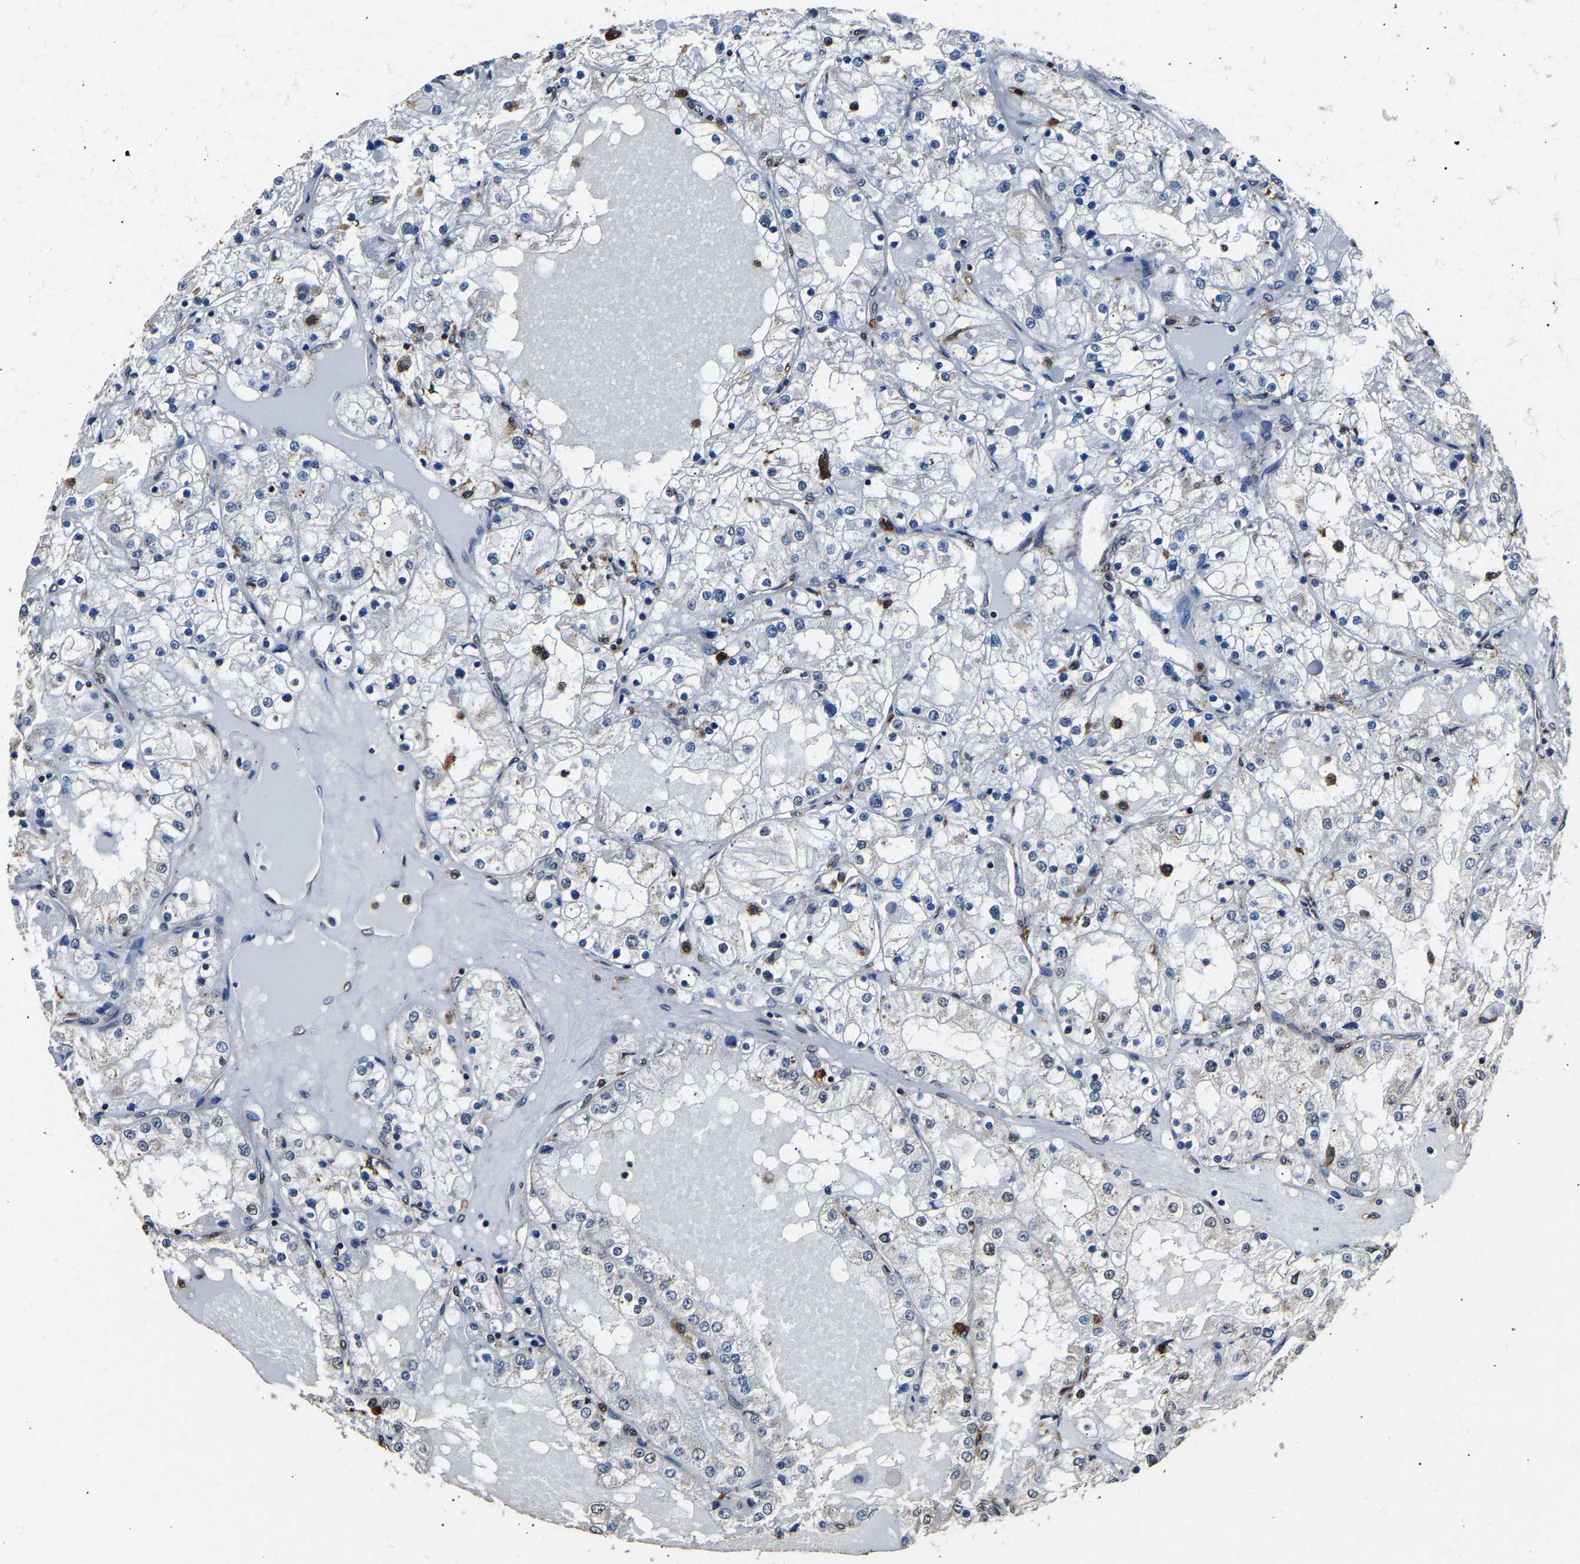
{"staining": {"intensity": "negative", "quantity": "none", "location": "none"}, "tissue": "renal cancer", "cell_type": "Tumor cells", "image_type": "cancer", "snomed": [{"axis": "morphology", "description": "Adenocarcinoma, NOS"}, {"axis": "topography", "description": "Kidney"}], "caption": "DAB (3,3'-diaminobenzidine) immunohistochemical staining of renal cancer (adenocarcinoma) reveals no significant expression in tumor cells. (Brightfield microscopy of DAB (3,3'-diaminobenzidine) immunohistochemistry (IHC) at high magnification).", "gene": "SAFB", "patient": {"sex": "male", "age": 68}}